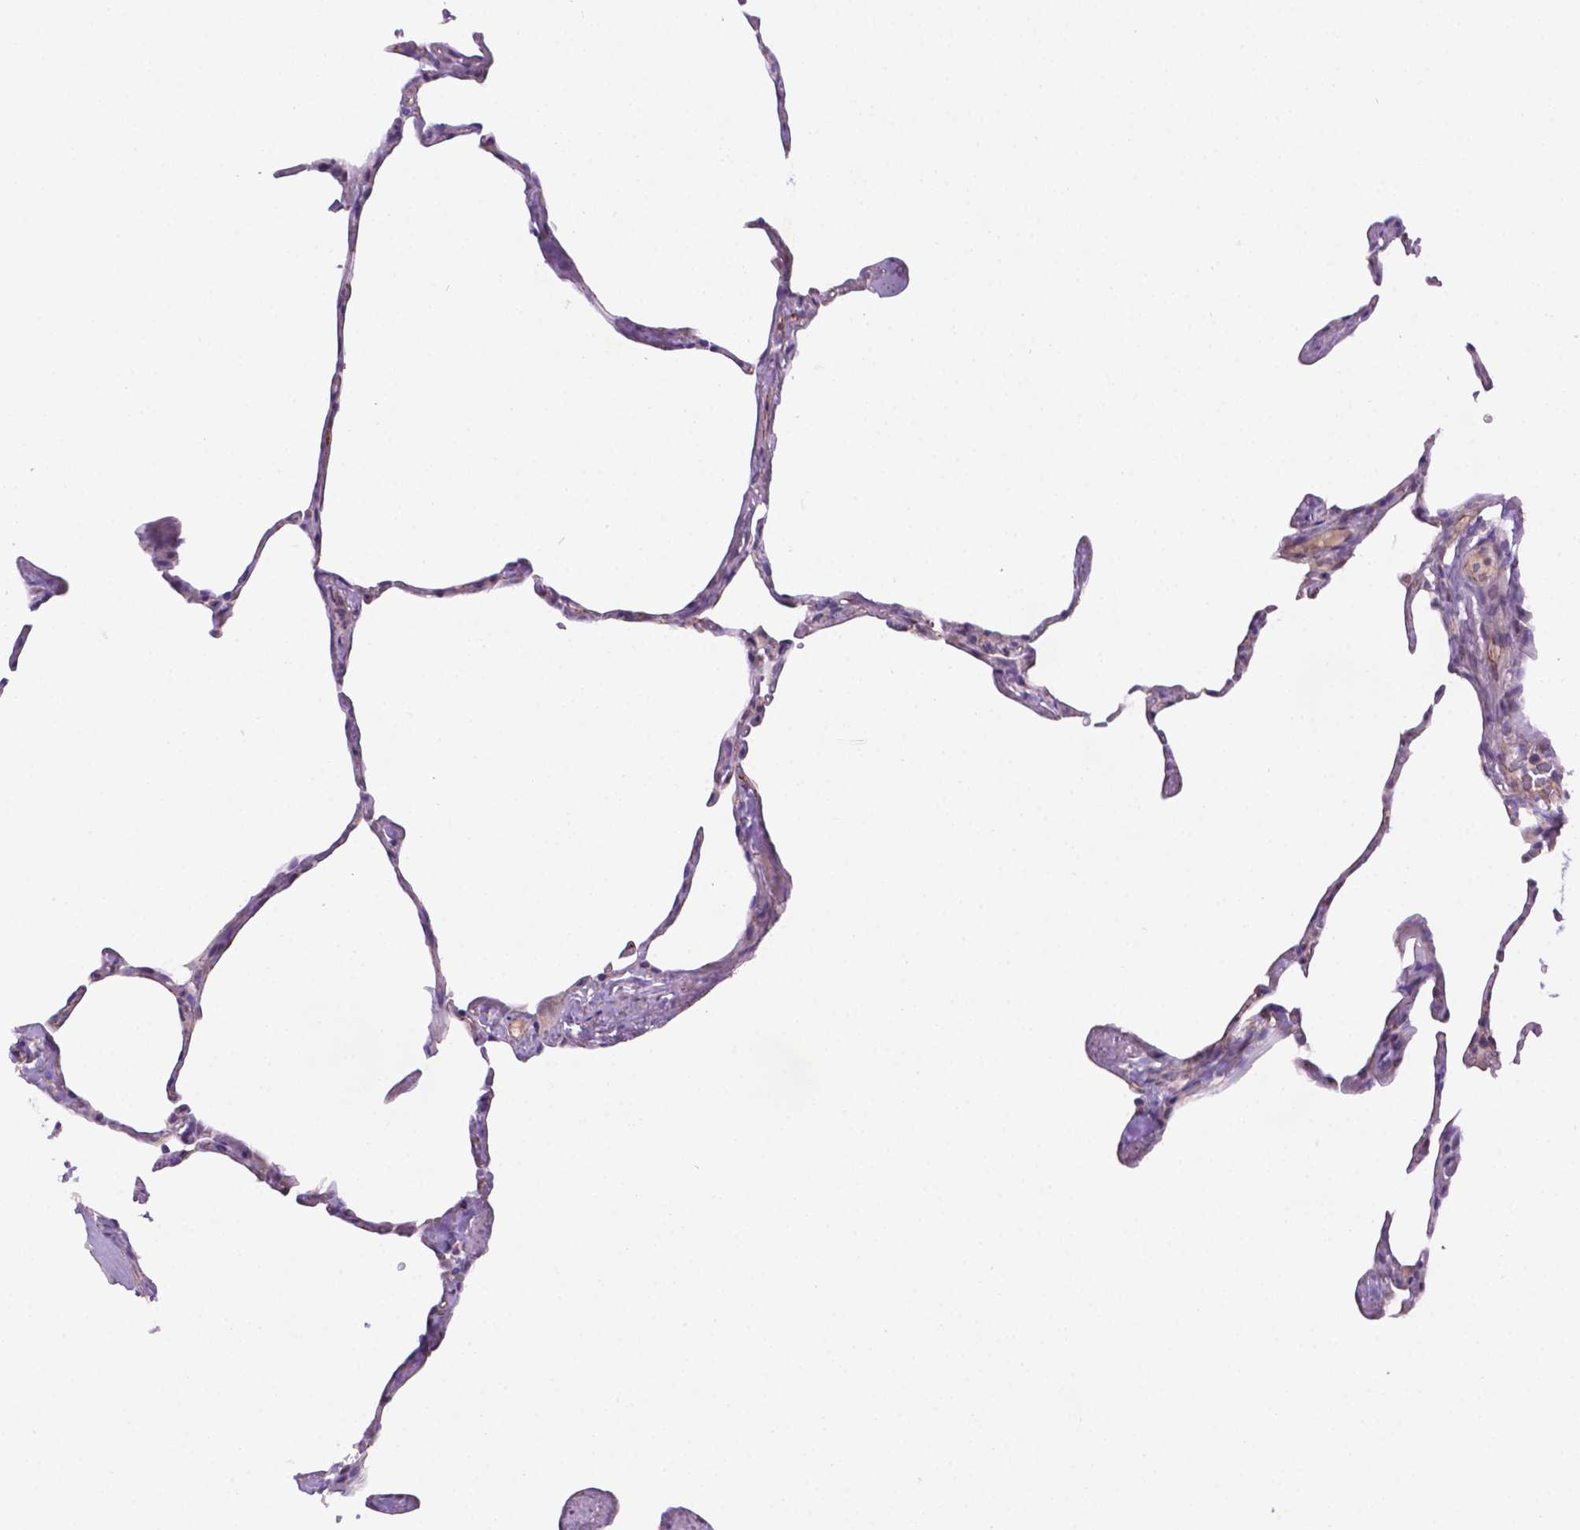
{"staining": {"intensity": "negative", "quantity": "none", "location": "none"}, "tissue": "lung", "cell_type": "Alveolar cells", "image_type": "normal", "snomed": [{"axis": "morphology", "description": "Normal tissue, NOS"}, {"axis": "topography", "description": "Lung"}], "caption": "An immunohistochemistry (IHC) photomicrograph of benign lung is shown. There is no staining in alveolar cells of lung. Nuclei are stained in blue.", "gene": "CCER2", "patient": {"sex": "male", "age": 65}}